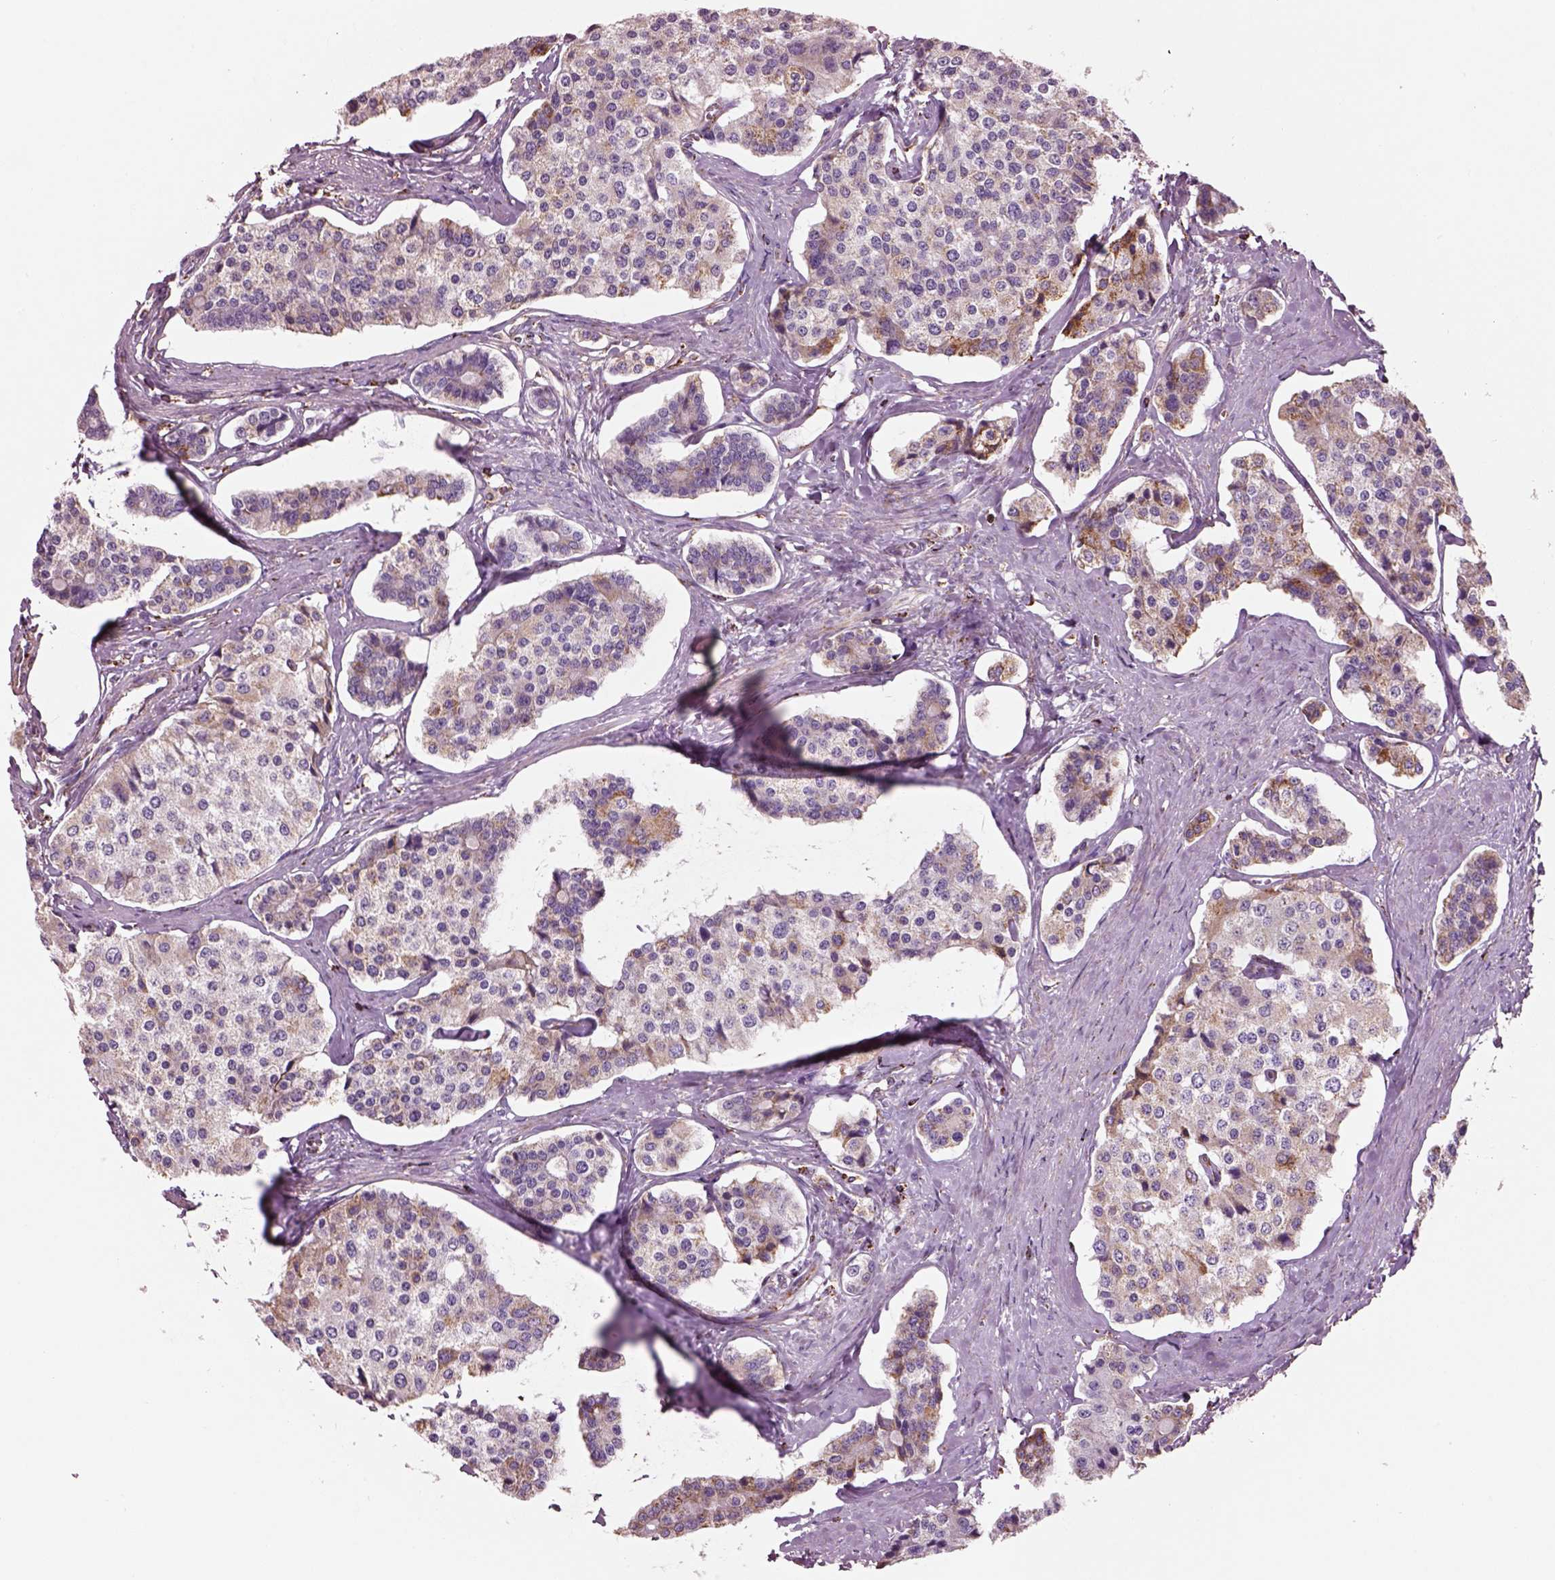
{"staining": {"intensity": "moderate", "quantity": "<25%", "location": "cytoplasmic/membranous"}, "tissue": "carcinoid", "cell_type": "Tumor cells", "image_type": "cancer", "snomed": [{"axis": "morphology", "description": "Carcinoid, malignant, NOS"}, {"axis": "topography", "description": "Small intestine"}], "caption": "Protein expression by immunohistochemistry (IHC) displays moderate cytoplasmic/membranous expression in approximately <25% of tumor cells in malignant carcinoid.", "gene": "SLC25A24", "patient": {"sex": "female", "age": 65}}